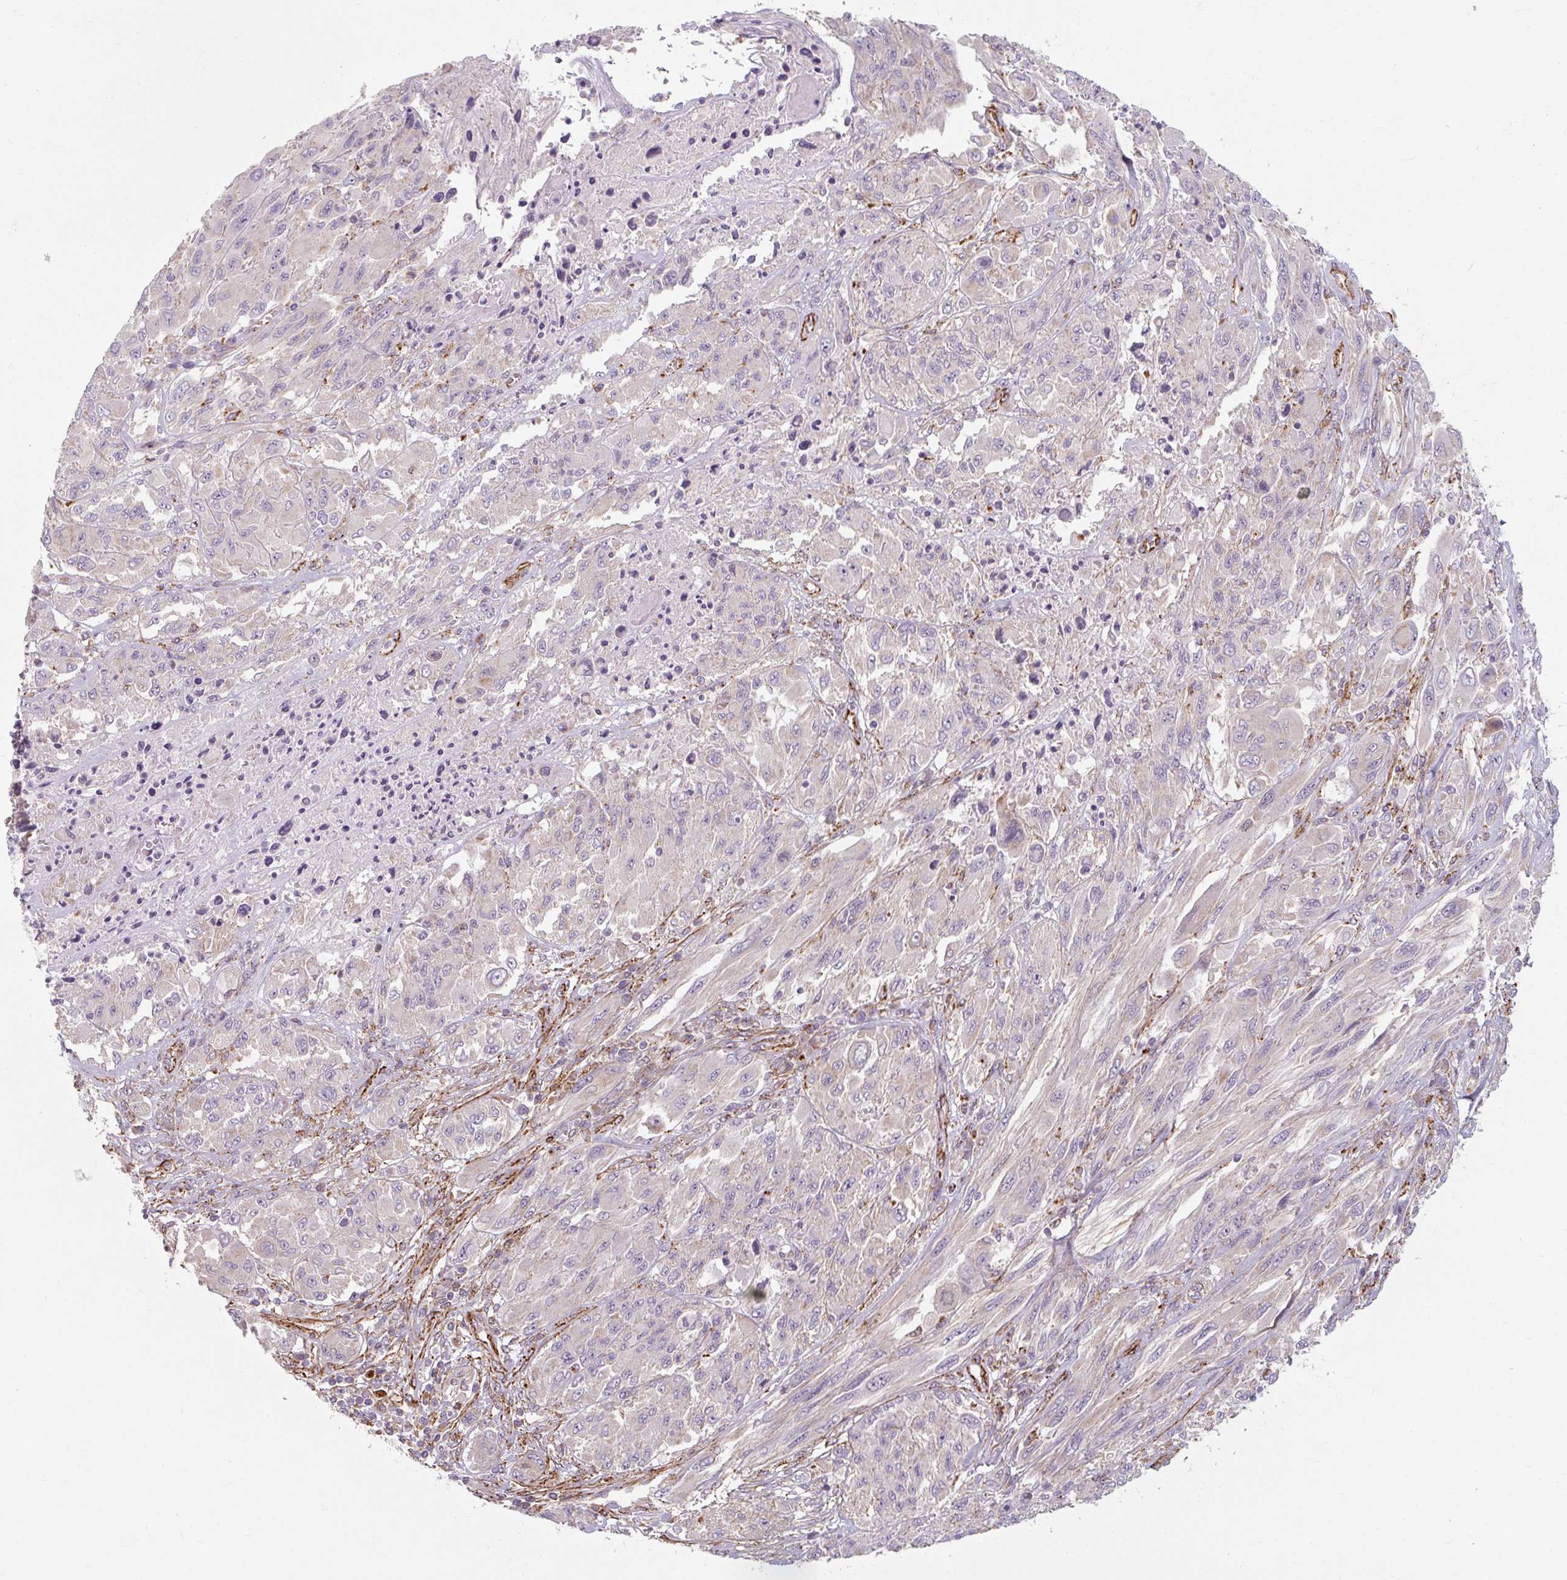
{"staining": {"intensity": "negative", "quantity": "none", "location": "none"}, "tissue": "melanoma", "cell_type": "Tumor cells", "image_type": "cancer", "snomed": [{"axis": "morphology", "description": "Malignant melanoma, NOS"}, {"axis": "topography", "description": "Skin"}], "caption": "The image shows no staining of tumor cells in malignant melanoma.", "gene": "MRPS5", "patient": {"sex": "female", "age": 91}}